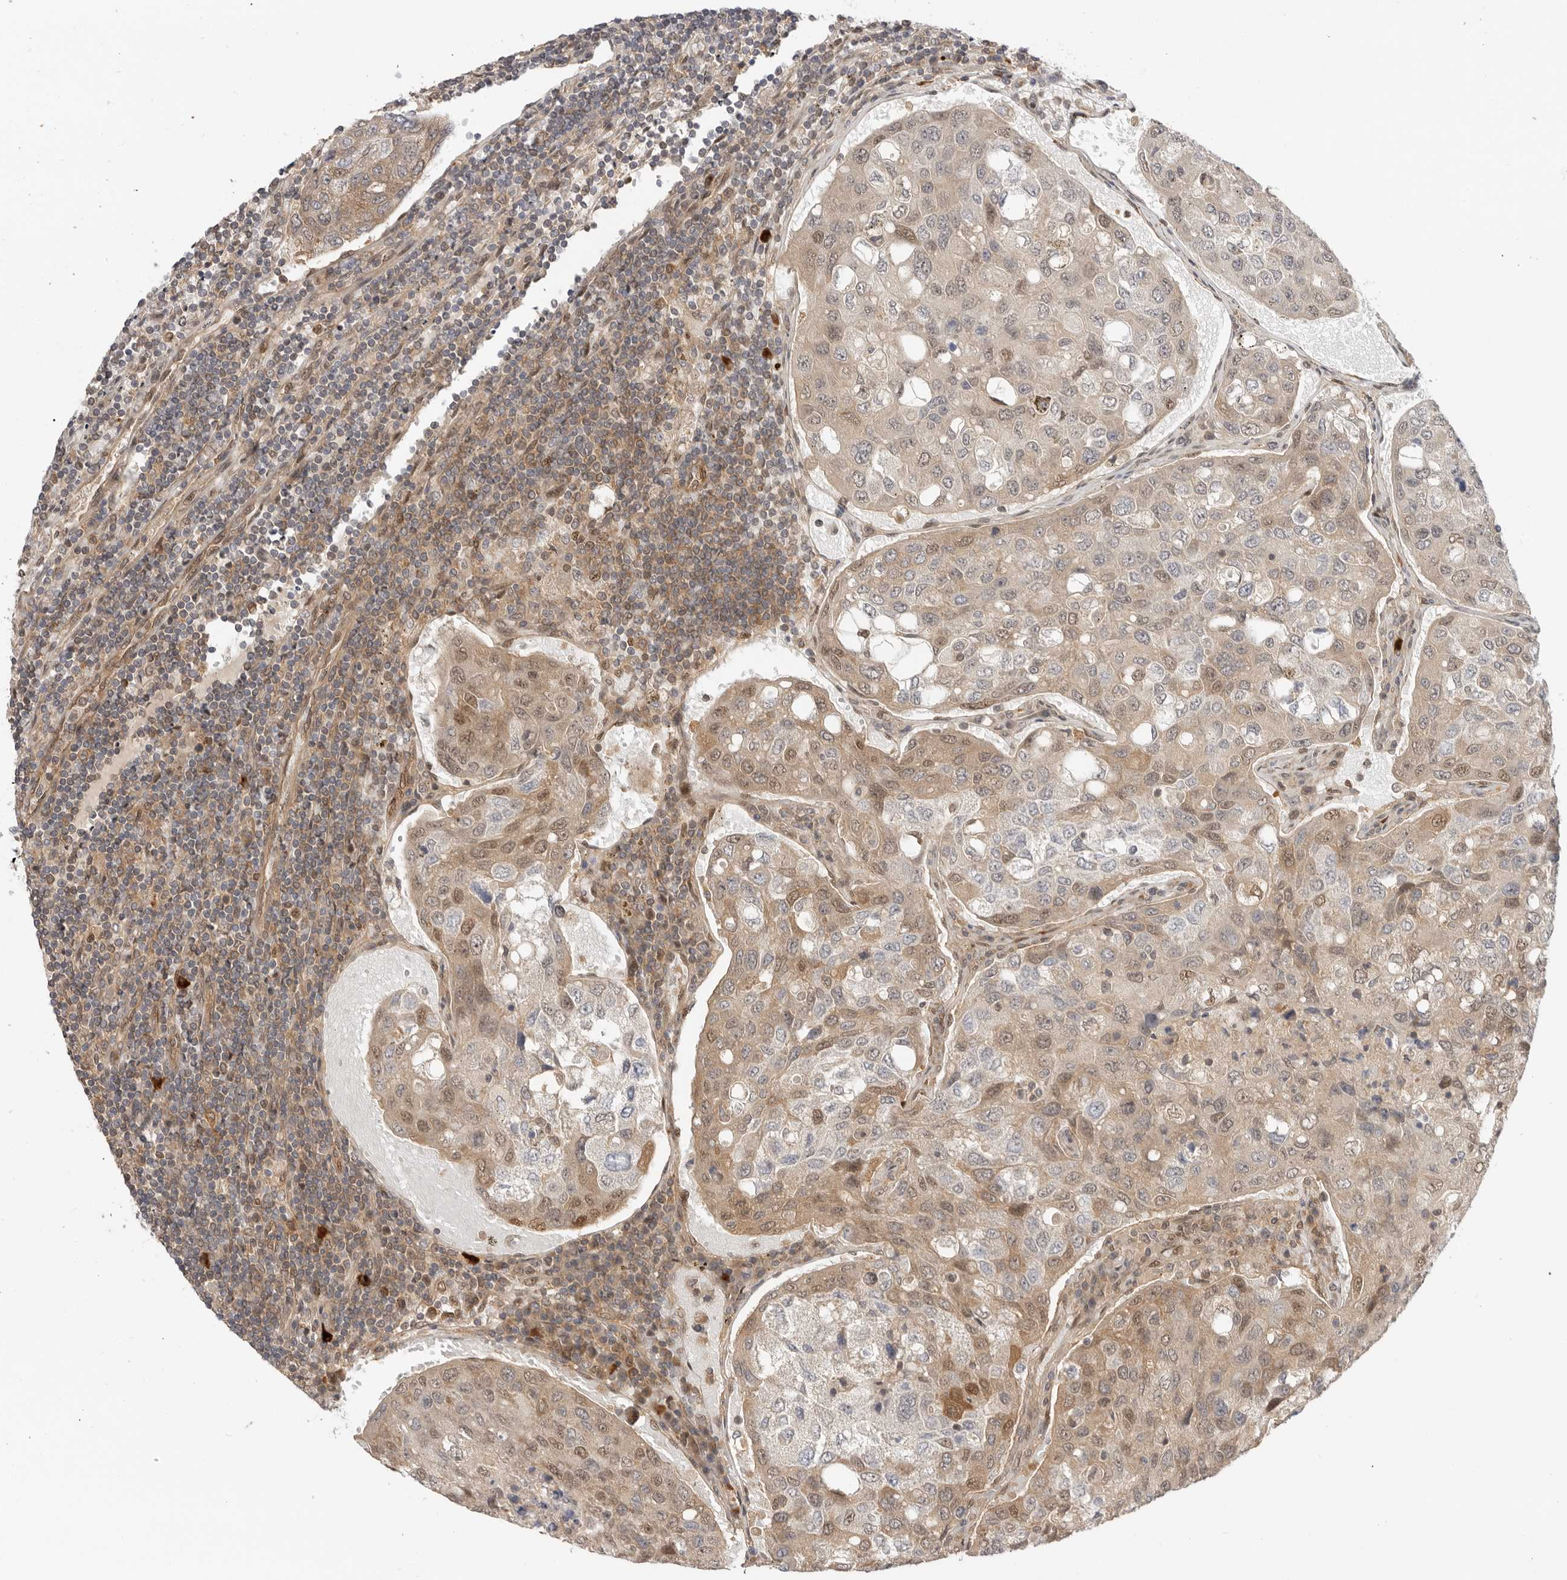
{"staining": {"intensity": "moderate", "quantity": "25%-75%", "location": "cytoplasmic/membranous,nuclear"}, "tissue": "urothelial cancer", "cell_type": "Tumor cells", "image_type": "cancer", "snomed": [{"axis": "morphology", "description": "Urothelial carcinoma, High grade"}, {"axis": "topography", "description": "Lymph node"}, {"axis": "topography", "description": "Urinary bladder"}], "caption": "Urothelial cancer stained for a protein (brown) exhibits moderate cytoplasmic/membranous and nuclear positive staining in approximately 25%-75% of tumor cells.", "gene": "DCAF8", "patient": {"sex": "male", "age": 51}}